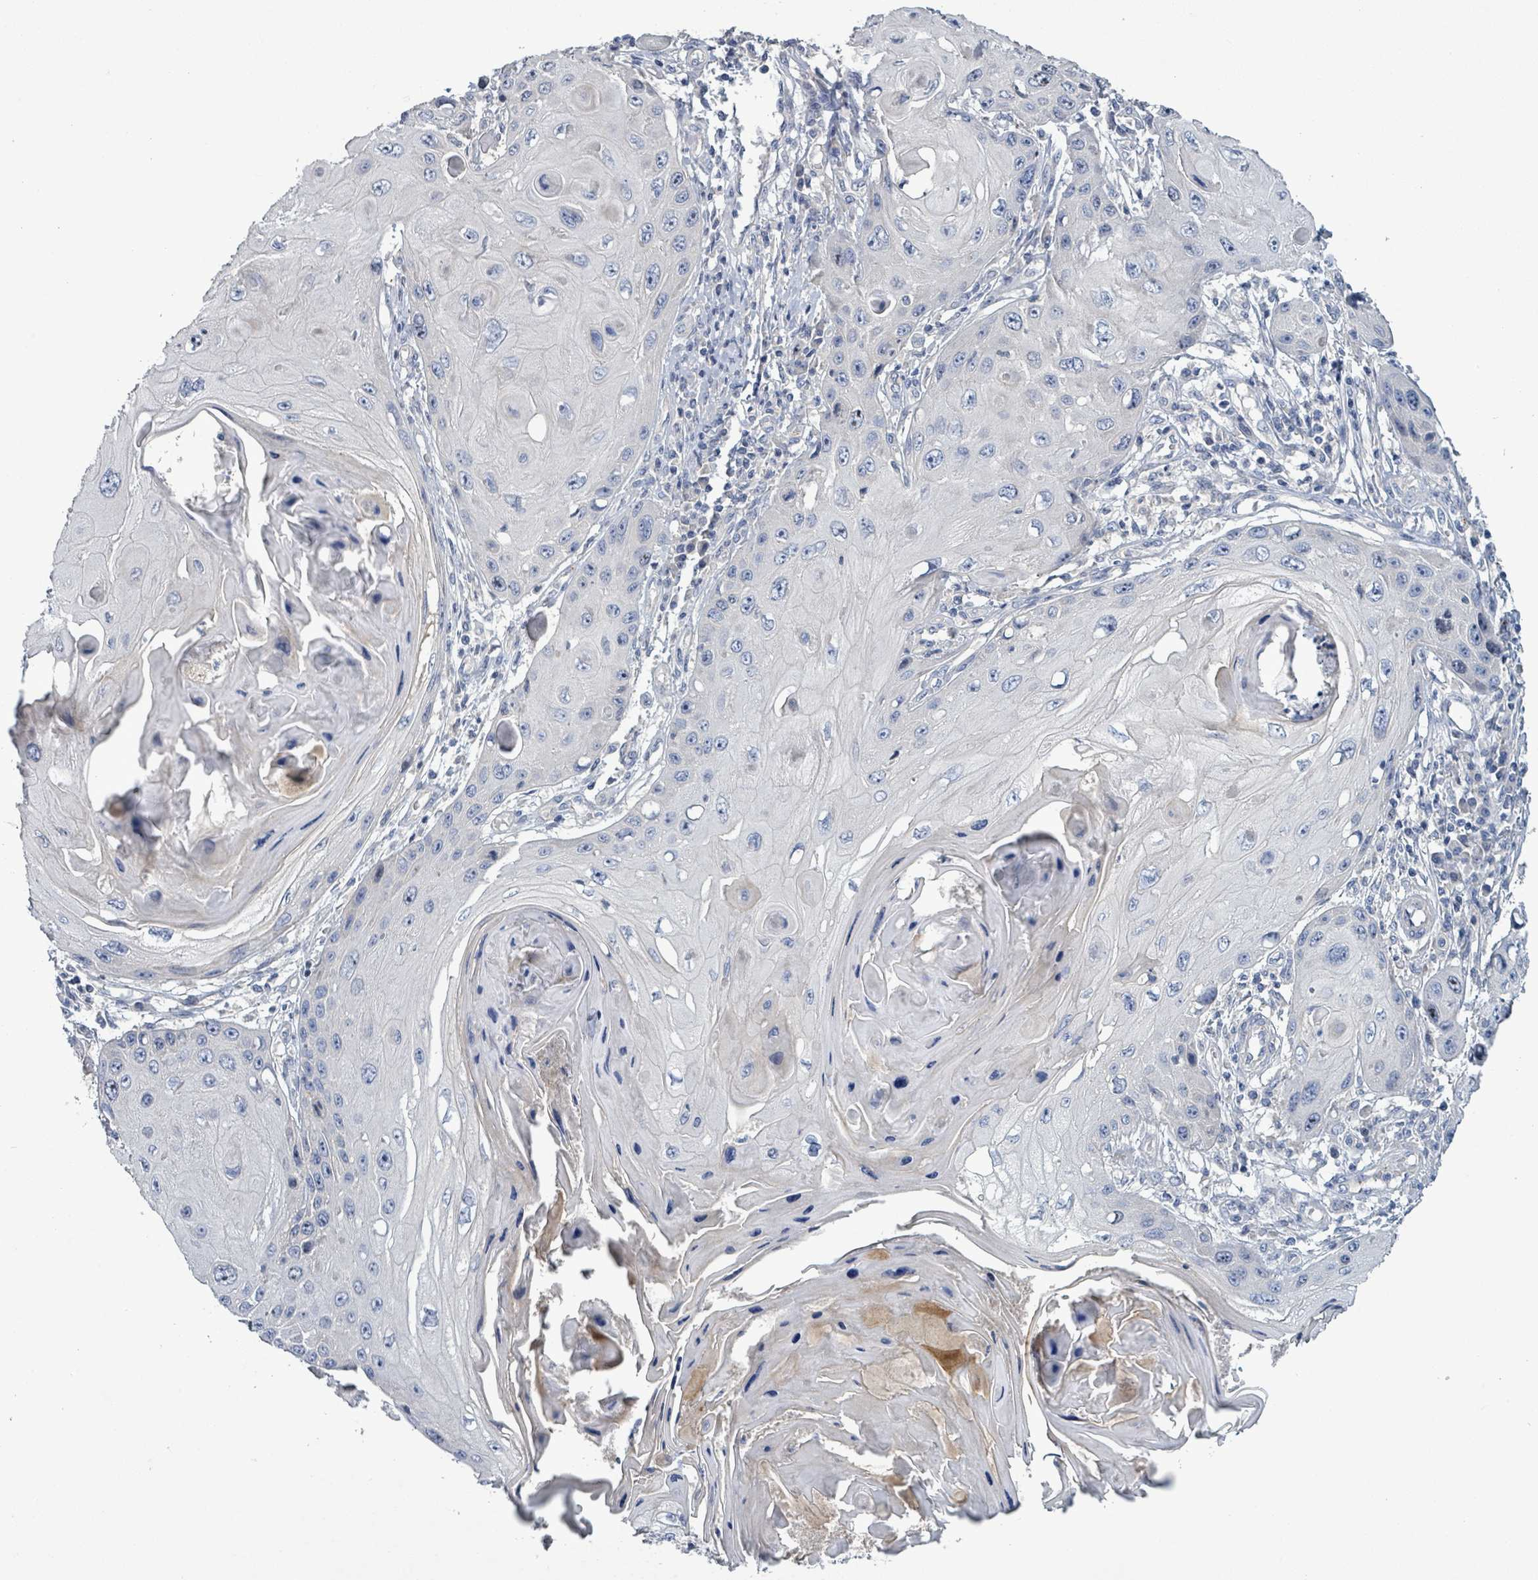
{"staining": {"intensity": "negative", "quantity": "none", "location": "none"}, "tissue": "skin cancer", "cell_type": "Tumor cells", "image_type": "cancer", "snomed": [{"axis": "morphology", "description": "Squamous cell carcinoma, NOS"}, {"axis": "topography", "description": "Skin"}, {"axis": "topography", "description": "Vulva"}], "caption": "Tumor cells show no significant protein positivity in skin cancer.", "gene": "KRAS", "patient": {"sex": "female", "age": 44}}